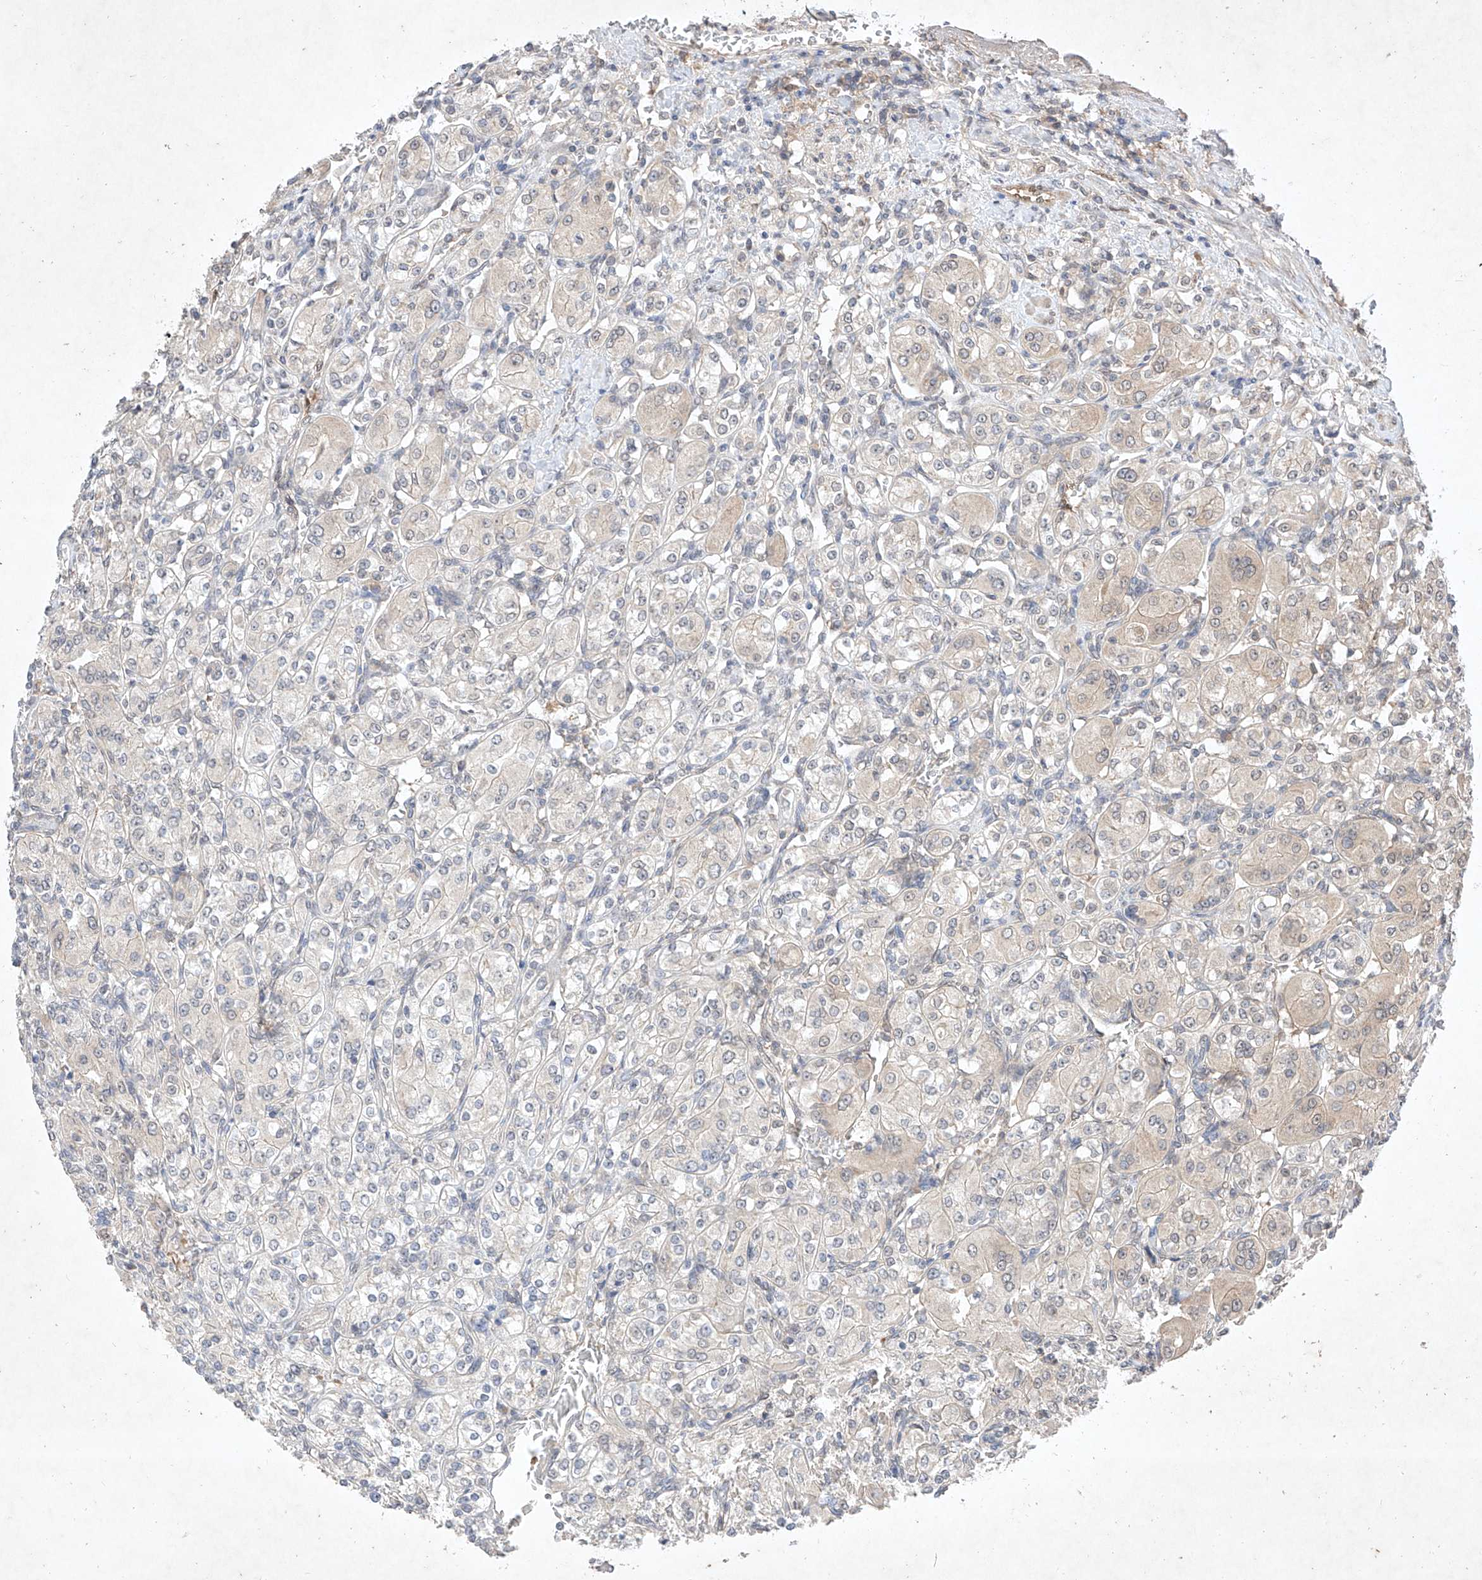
{"staining": {"intensity": "negative", "quantity": "none", "location": "none"}, "tissue": "renal cancer", "cell_type": "Tumor cells", "image_type": "cancer", "snomed": [{"axis": "morphology", "description": "Adenocarcinoma, NOS"}, {"axis": "topography", "description": "Kidney"}], "caption": "This histopathology image is of renal adenocarcinoma stained with IHC to label a protein in brown with the nuclei are counter-stained blue. There is no staining in tumor cells.", "gene": "ZNF124", "patient": {"sex": "male", "age": 77}}